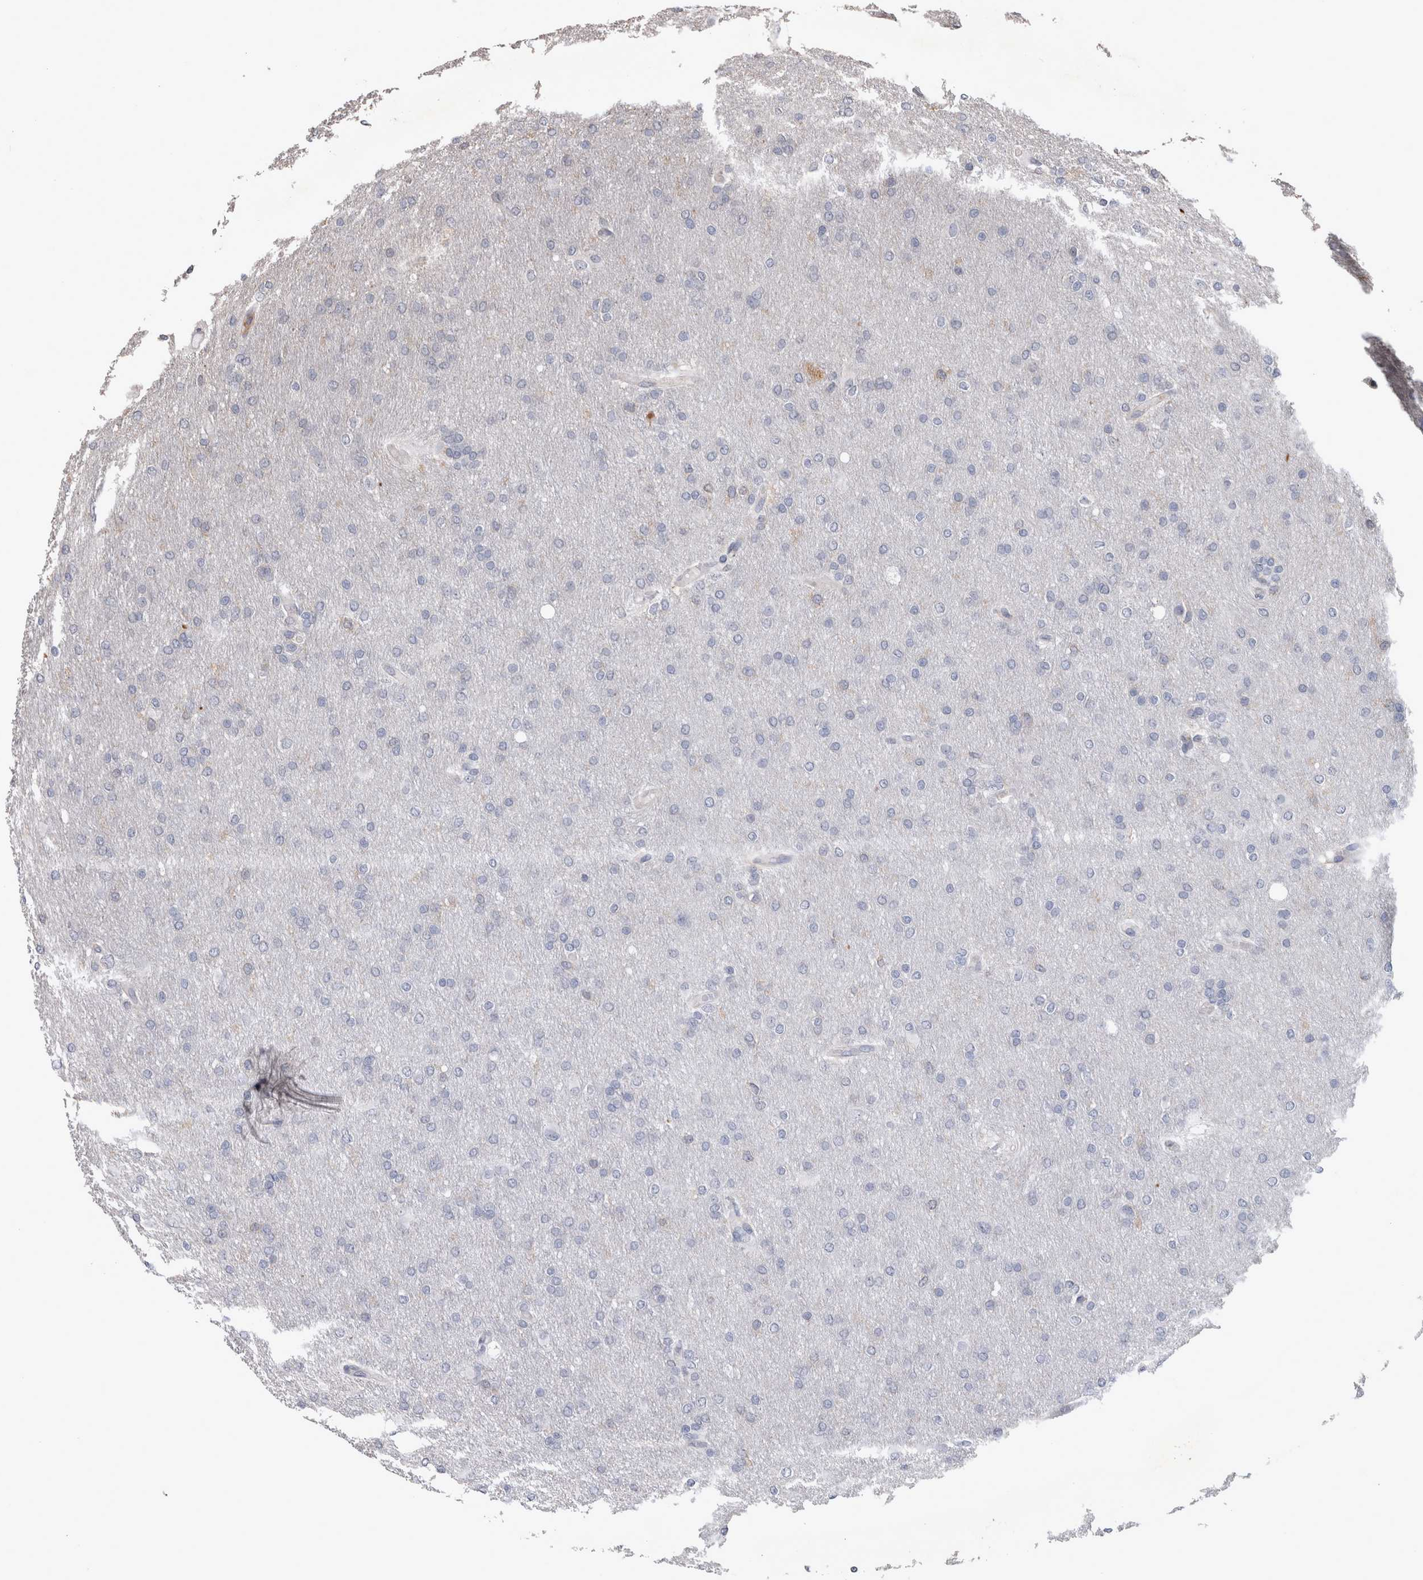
{"staining": {"intensity": "negative", "quantity": "none", "location": "none"}, "tissue": "glioma", "cell_type": "Tumor cells", "image_type": "cancer", "snomed": [{"axis": "morphology", "description": "Glioma, malignant, High grade"}, {"axis": "topography", "description": "Cerebral cortex"}], "caption": "Tumor cells show no significant protein staining in glioma.", "gene": "SPATA48", "patient": {"sex": "female", "age": 36}}